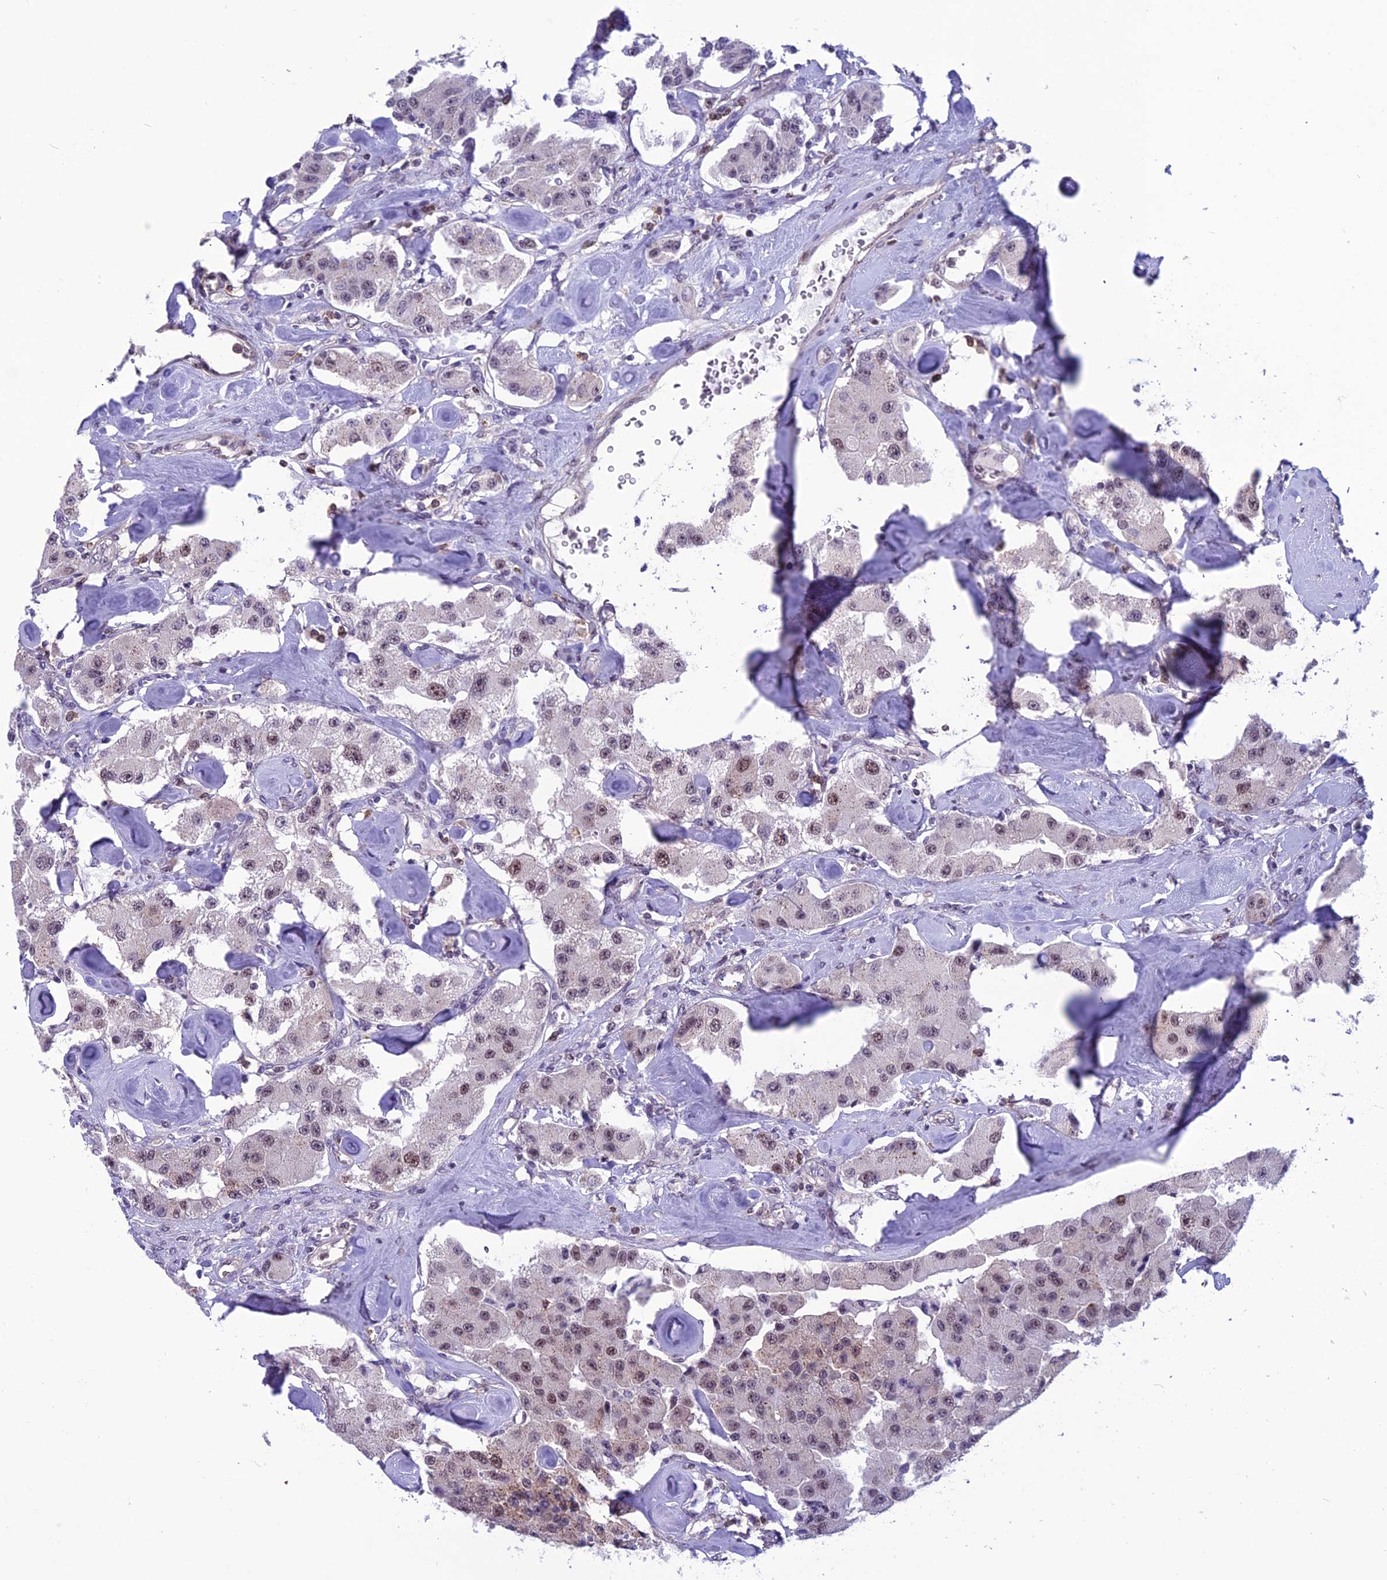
{"staining": {"intensity": "moderate", "quantity": "<25%", "location": "nuclear"}, "tissue": "carcinoid", "cell_type": "Tumor cells", "image_type": "cancer", "snomed": [{"axis": "morphology", "description": "Carcinoid, malignant, NOS"}, {"axis": "topography", "description": "Pancreas"}], "caption": "Immunohistochemical staining of carcinoid (malignant) shows low levels of moderate nuclear staining in about <25% of tumor cells.", "gene": "MIS12", "patient": {"sex": "male", "age": 41}}